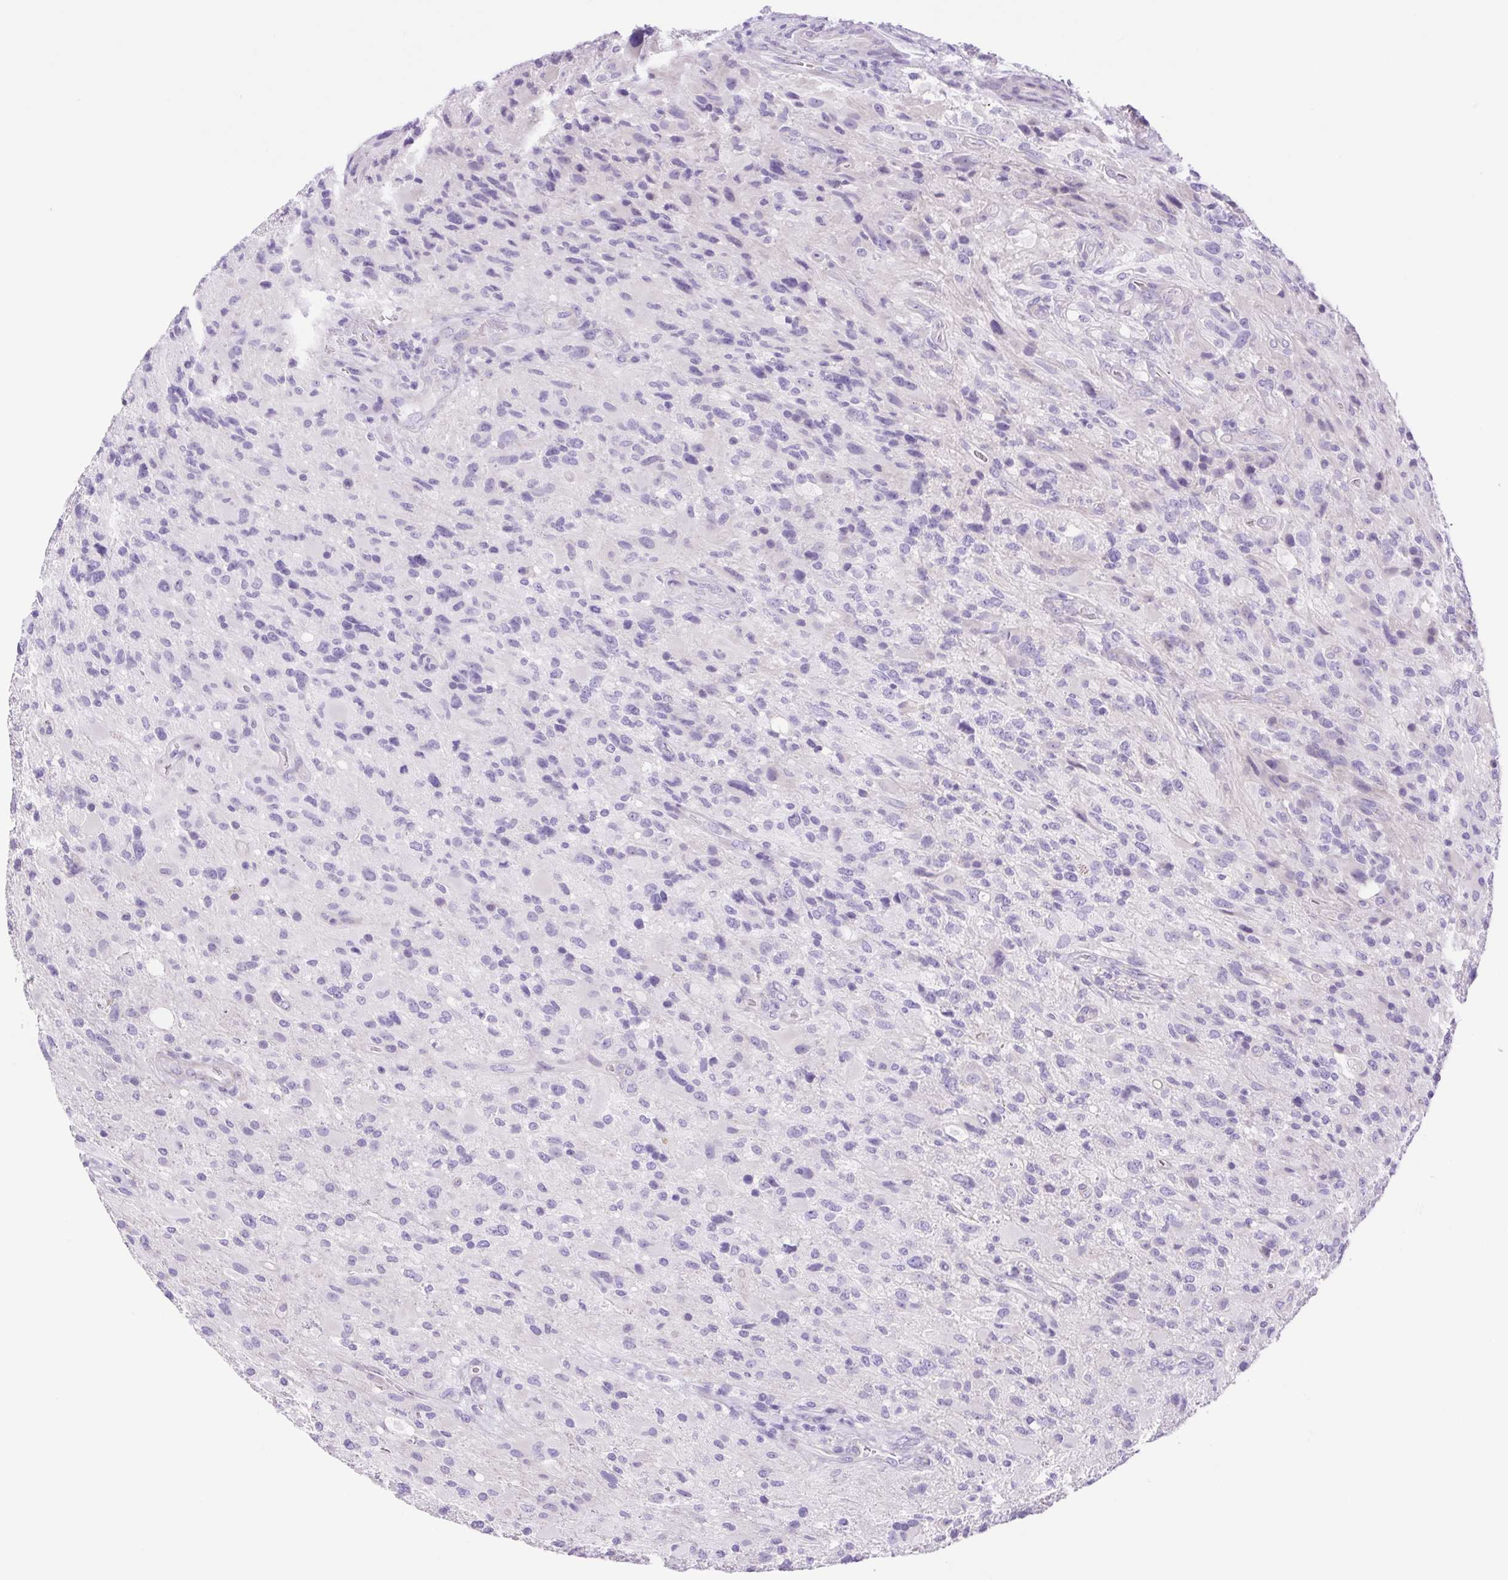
{"staining": {"intensity": "negative", "quantity": "none", "location": "none"}, "tissue": "glioma", "cell_type": "Tumor cells", "image_type": "cancer", "snomed": [{"axis": "morphology", "description": "Glioma, malignant, High grade"}, {"axis": "topography", "description": "Brain"}], "caption": "Human glioma stained for a protein using IHC demonstrates no positivity in tumor cells.", "gene": "CDSN", "patient": {"sex": "male", "age": 53}}